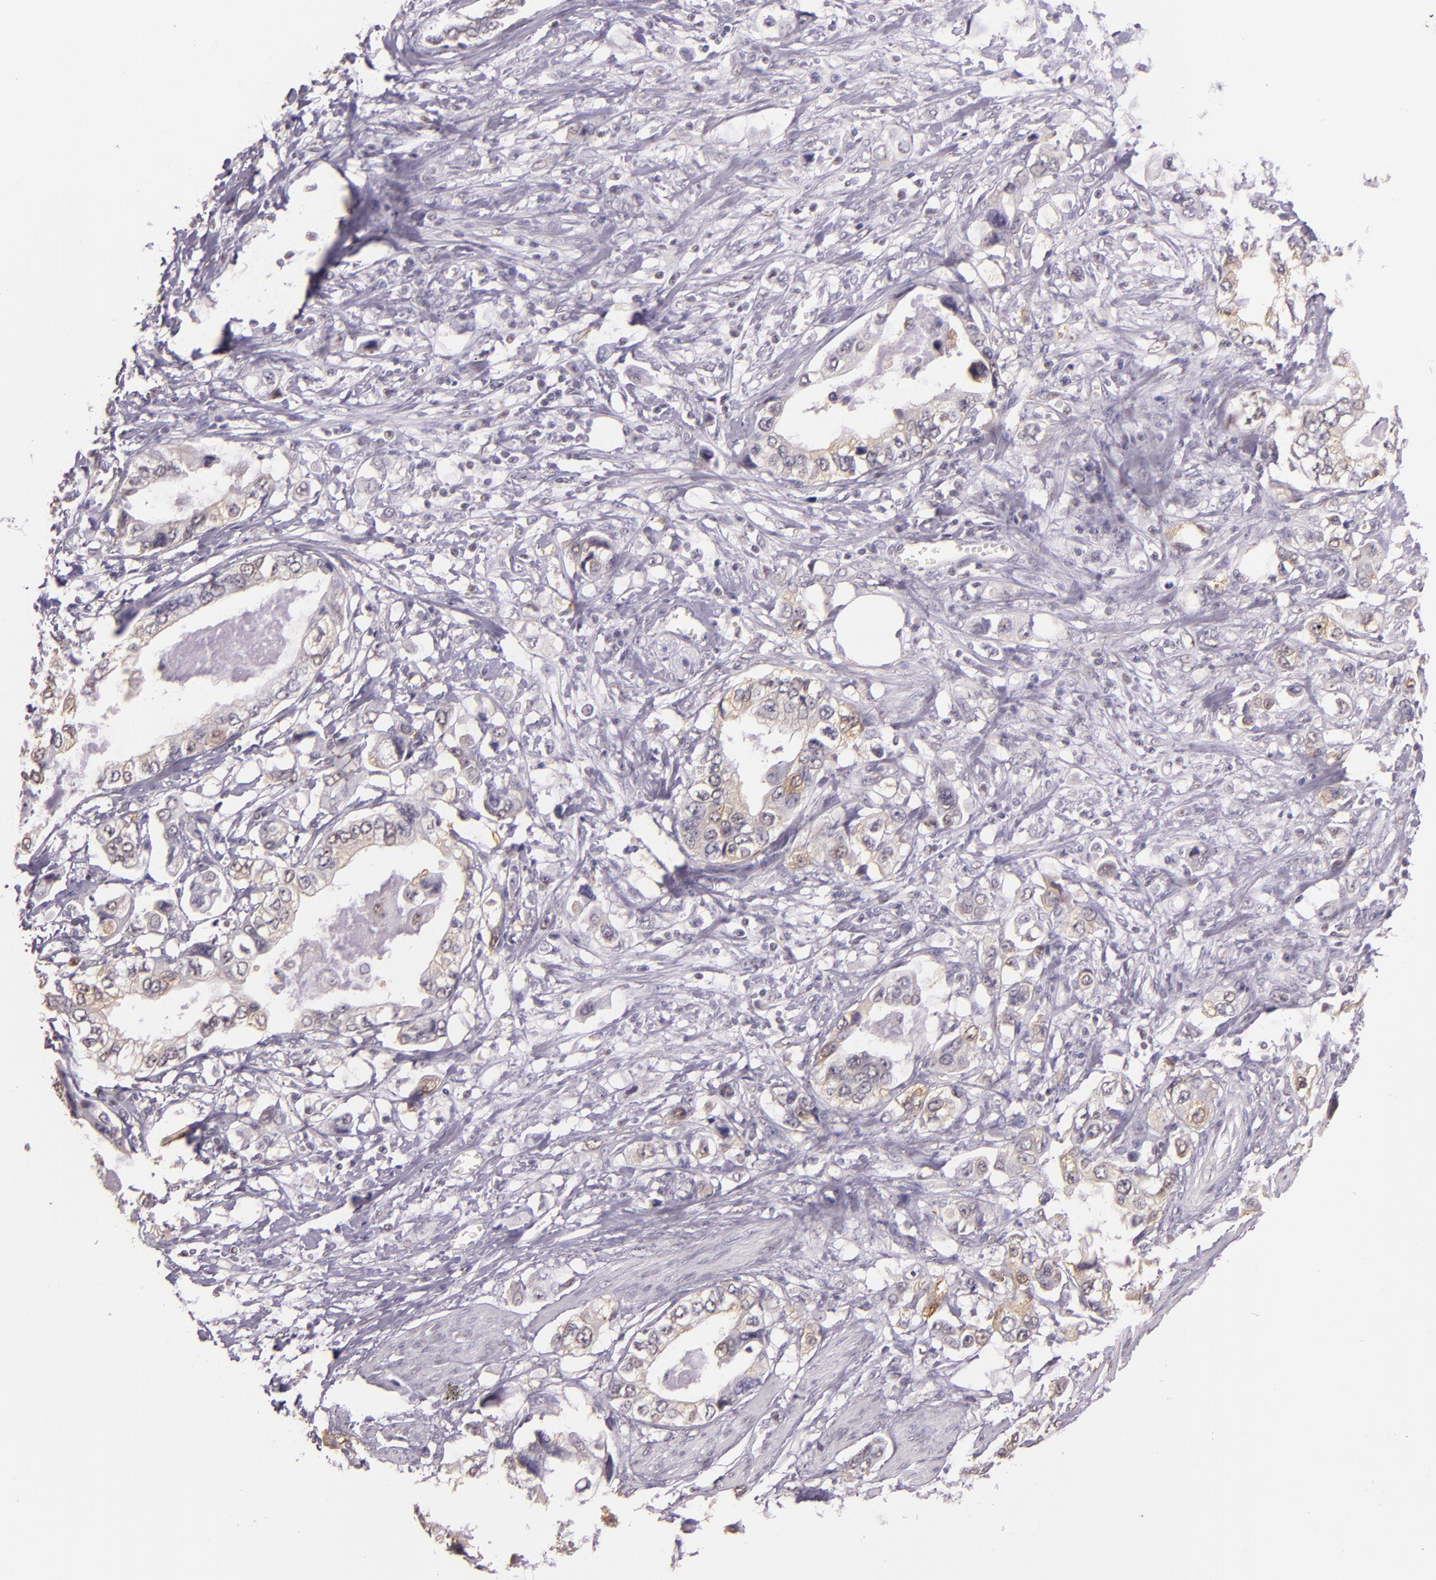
{"staining": {"intensity": "weak", "quantity": "<25%", "location": "cytoplasmic/membranous"}, "tissue": "stomach cancer", "cell_type": "Tumor cells", "image_type": "cancer", "snomed": [{"axis": "morphology", "description": "Adenocarcinoma, NOS"}, {"axis": "topography", "description": "Pancreas"}, {"axis": "topography", "description": "Stomach, upper"}], "caption": "This is an immunohistochemistry histopathology image of human stomach cancer. There is no positivity in tumor cells.", "gene": "HSPA8", "patient": {"sex": "male", "age": 77}}